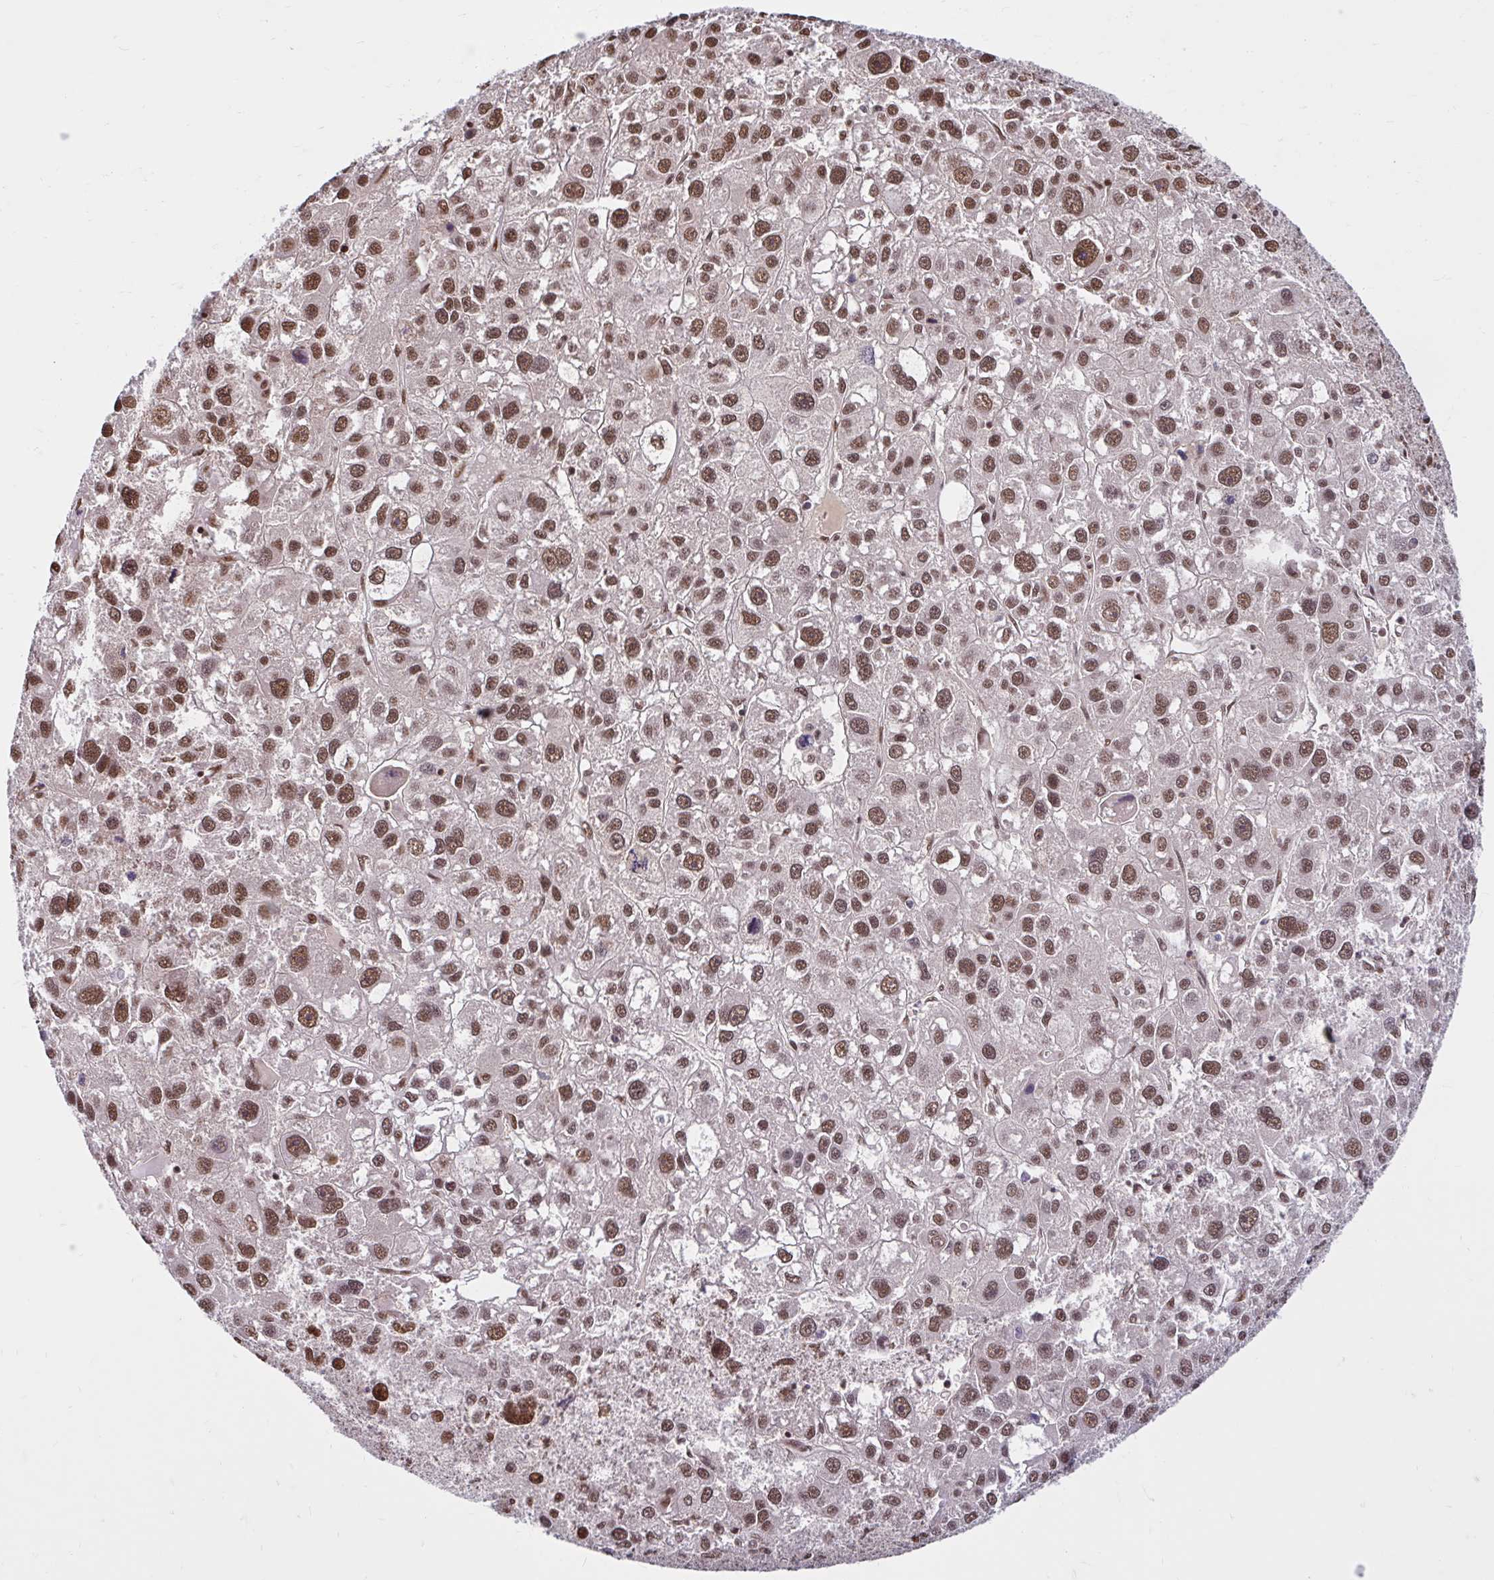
{"staining": {"intensity": "strong", "quantity": ">75%", "location": "nuclear"}, "tissue": "liver cancer", "cell_type": "Tumor cells", "image_type": "cancer", "snomed": [{"axis": "morphology", "description": "Carcinoma, Hepatocellular, NOS"}, {"axis": "topography", "description": "Liver"}], "caption": "This image shows immunohistochemistry staining of liver hepatocellular carcinoma, with high strong nuclear staining in about >75% of tumor cells.", "gene": "ABCA9", "patient": {"sex": "male", "age": 73}}